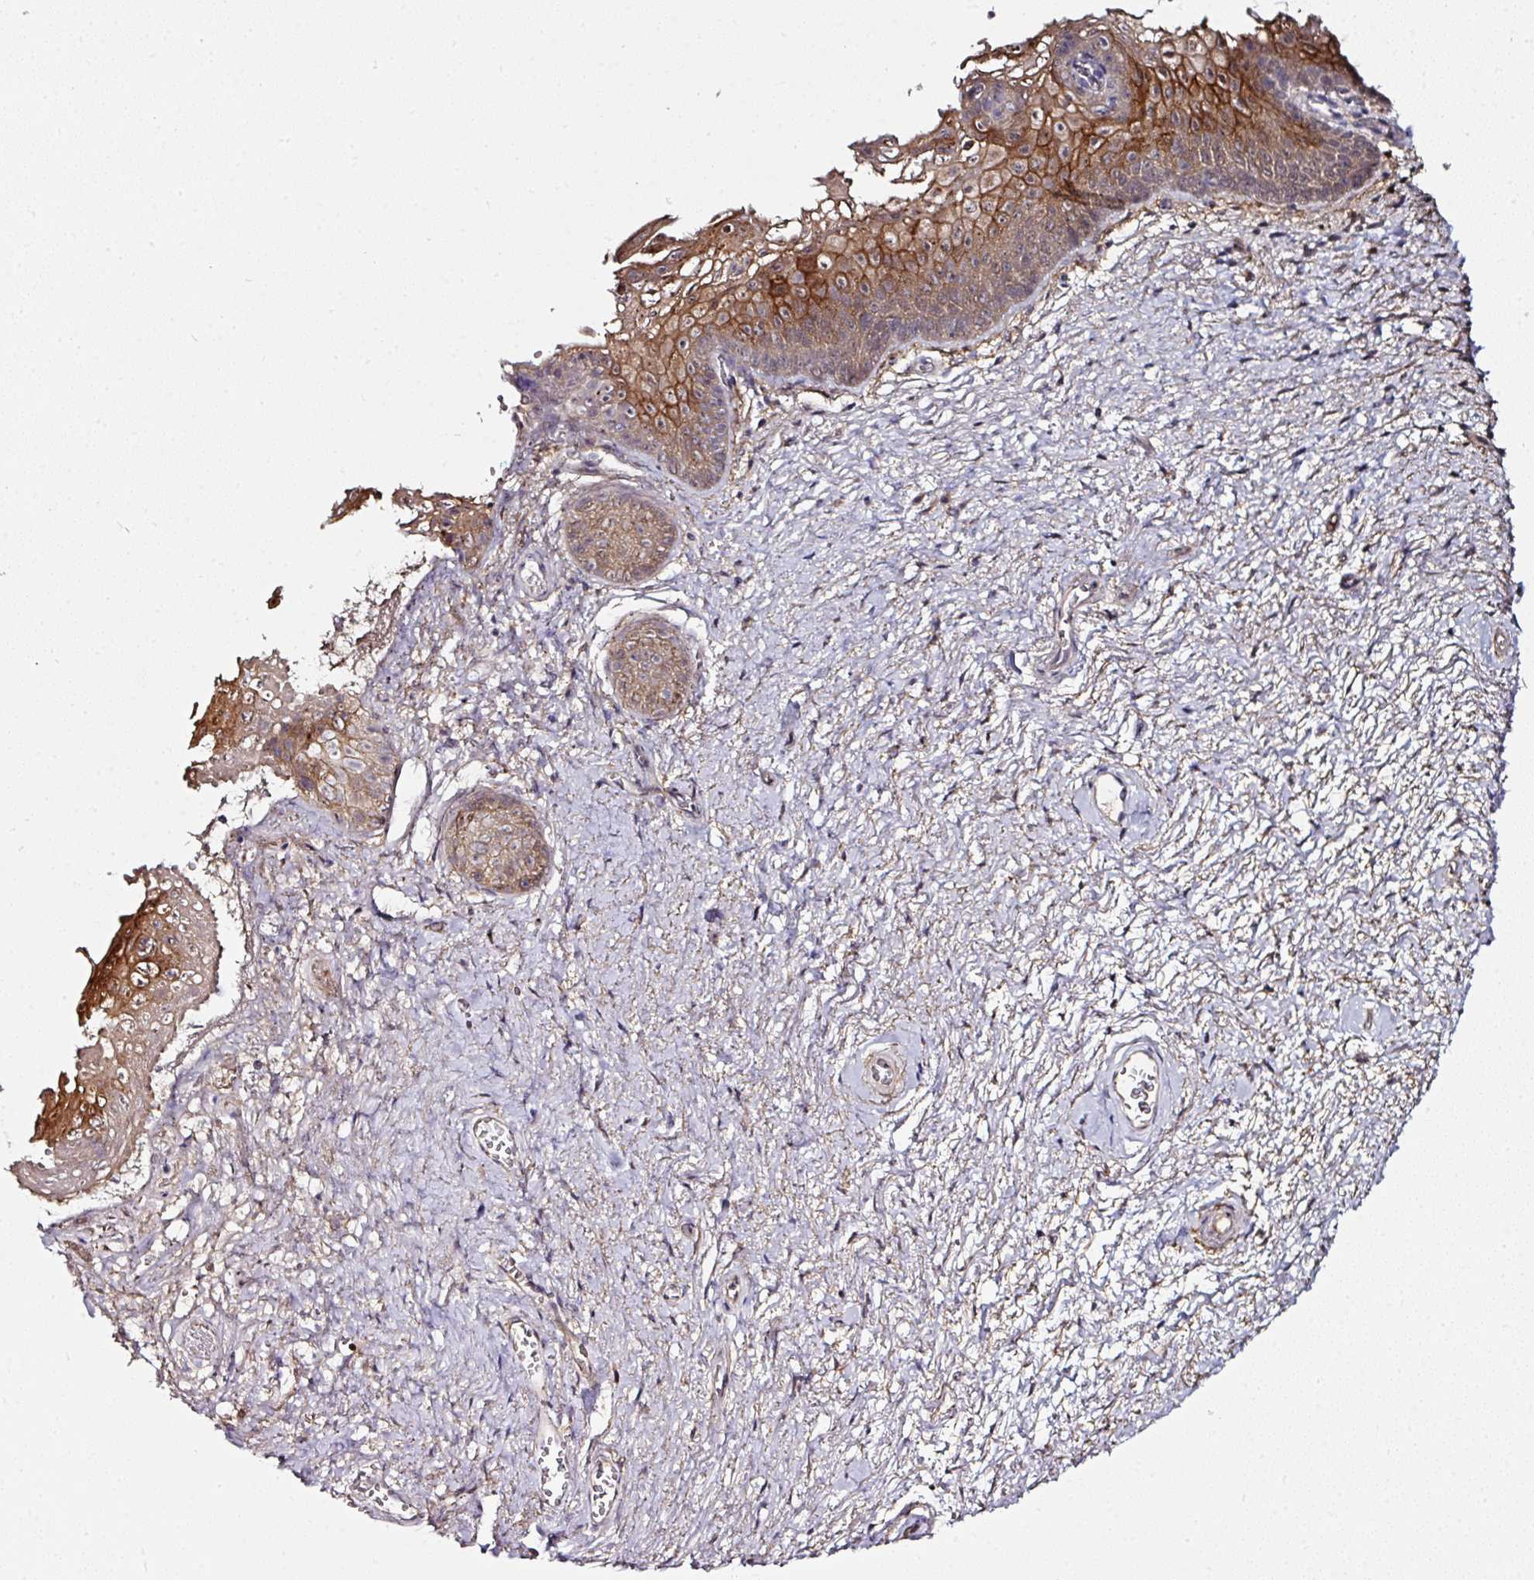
{"staining": {"intensity": "strong", "quantity": "<25%", "location": "cytoplasmic/membranous"}, "tissue": "vagina", "cell_type": "Squamous epithelial cells", "image_type": "normal", "snomed": [{"axis": "morphology", "description": "Normal tissue, NOS"}, {"axis": "topography", "description": "Vulva"}, {"axis": "topography", "description": "Vagina"}, {"axis": "topography", "description": "Peripheral nerve tissue"}], "caption": "Squamous epithelial cells display medium levels of strong cytoplasmic/membranous positivity in about <25% of cells in unremarkable vagina.", "gene": "CTDSP2", "patient": {"sex": "female", "age": 66}}